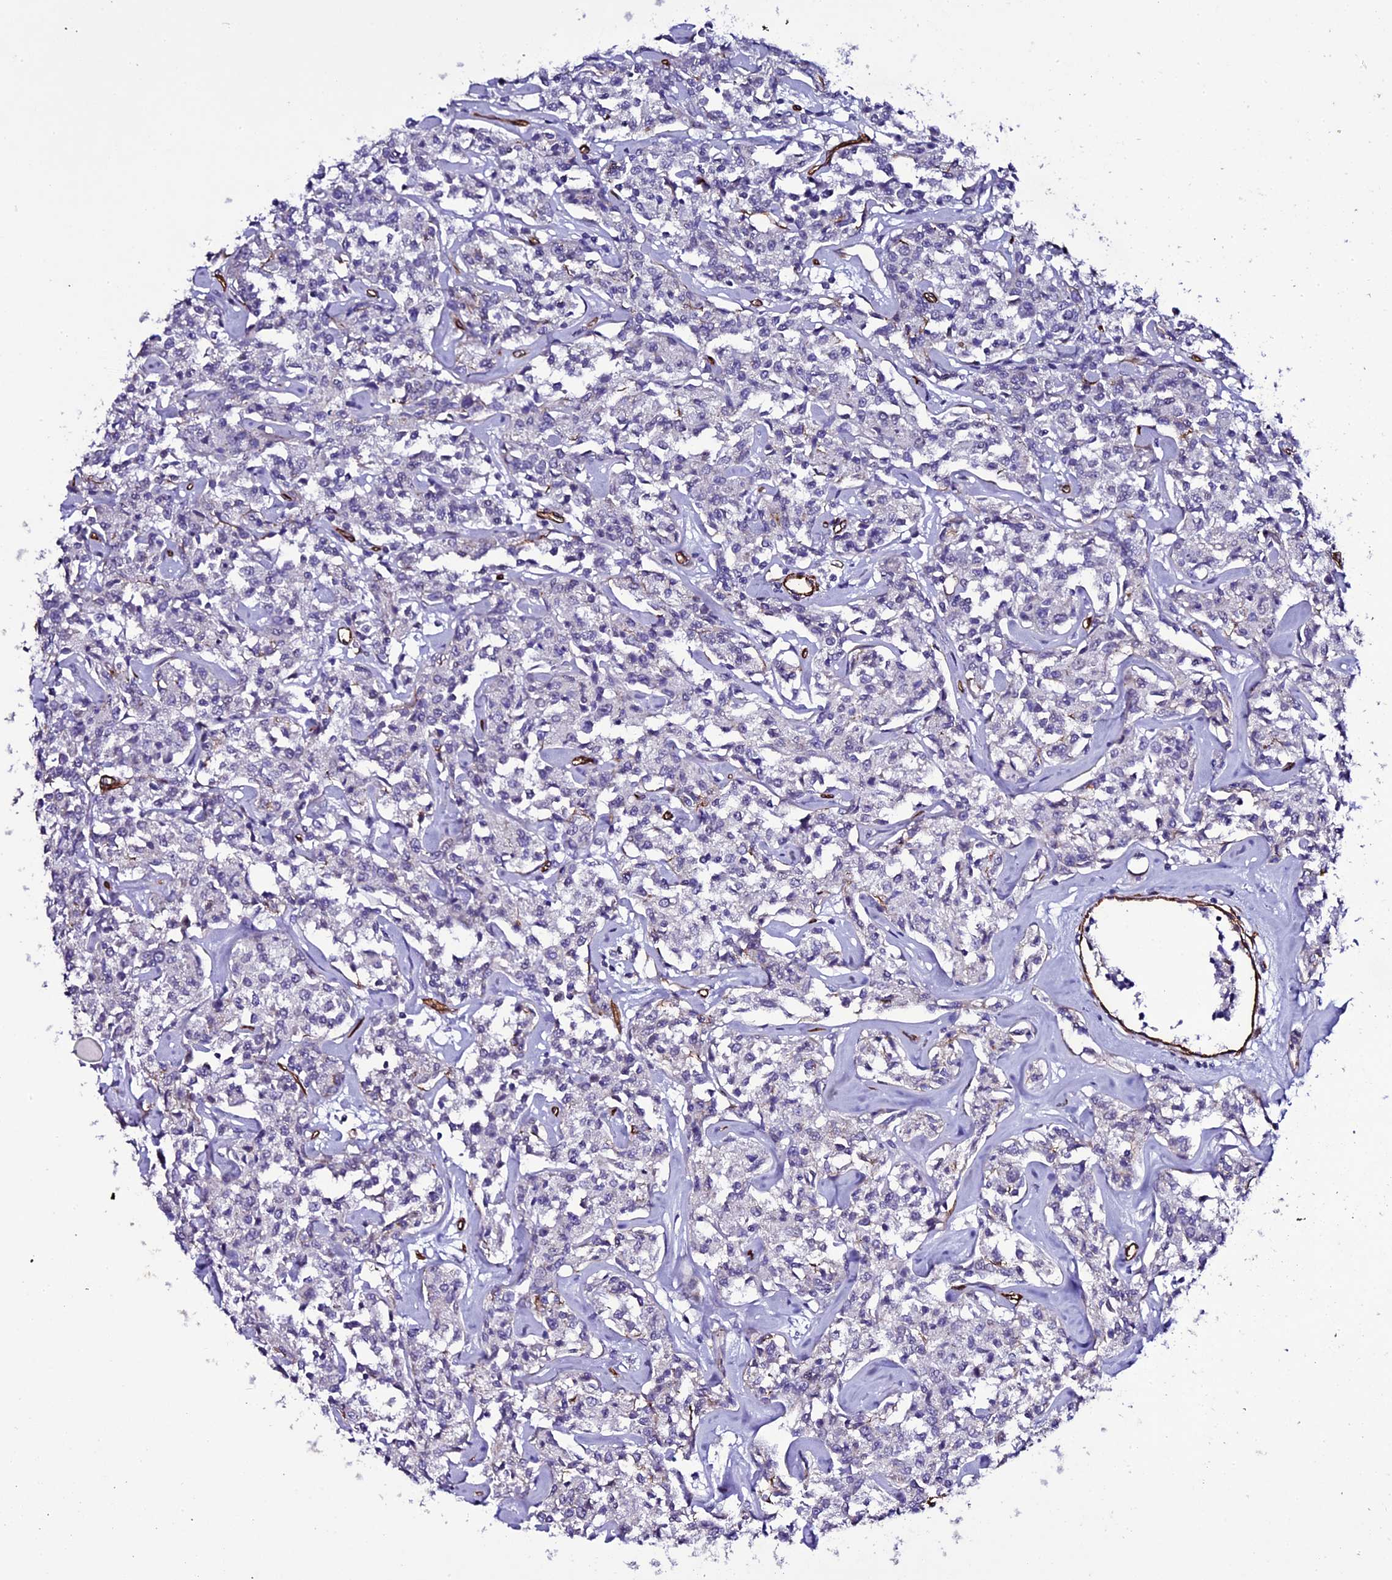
{"staining": {"intensity": "negative", "quantity": "none", "location": "none"}, "tissue": "lymphoma", "cell_type": "Tumor cells", "image_type": "cancer", "snomed": [{"axis": "morphology", "description": "Malignant lymphoma, non-Hodgkin's type, Low grade"}, {"axis": "topography", "description": "Small intestine"}], "caption": "There is no significant positivity in tumor cells of low-grade malignant lymphoma, non-Hodgkin's type. (Stains: DAB (3,3'-diaminobenzidine) immunohistochemistry (IHC) with hematoxylin counter stain, Microscopy: brightfield microscopy at high magnification).", "gene": "MEX3C", "patient": {"sex": "female", "age": 59}}